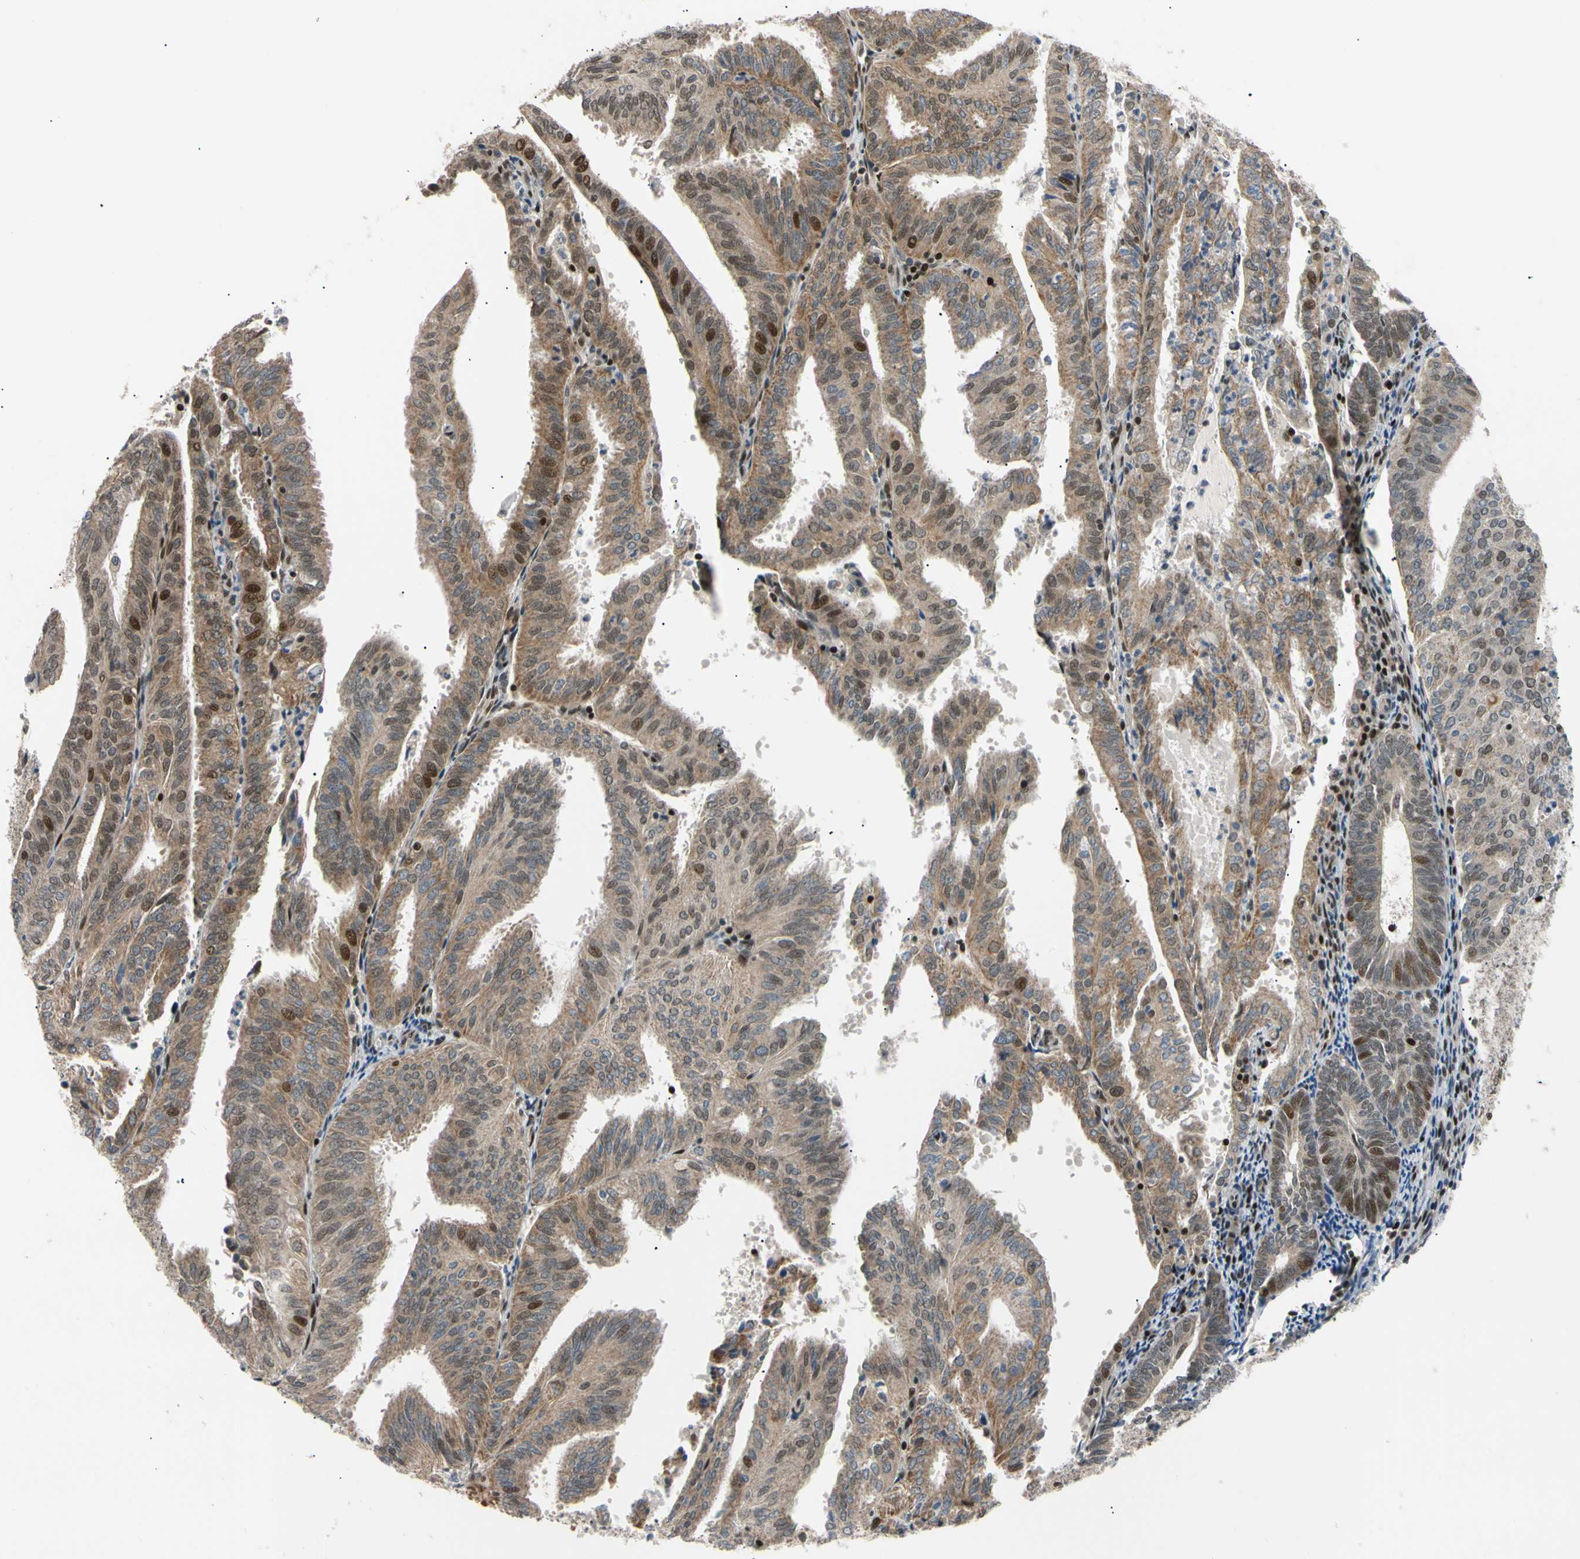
{"staining": {"intensity": "moderate", "quantity": ">75%", "location": "cytoplasmic/membranous"}, "tissue": "endometrial cancer", "cell_type": "Tumor cells", "image_type": "cancer", "snomed": [{"axis": "morphology", "description": "Adenocarcinoma, NOS"}, {"axis": "topography", "description": "Uterus"}], "caption": "An immunohistochemistry histopathology image of tumor tissue is shown. Protein staining in brown shows moderate cytoplasmic/membranous positivity in endometrial adenocarcinoma within tumor cells.", "gene": "E2F1", "patient": {"sex": "female", "age": 60}}